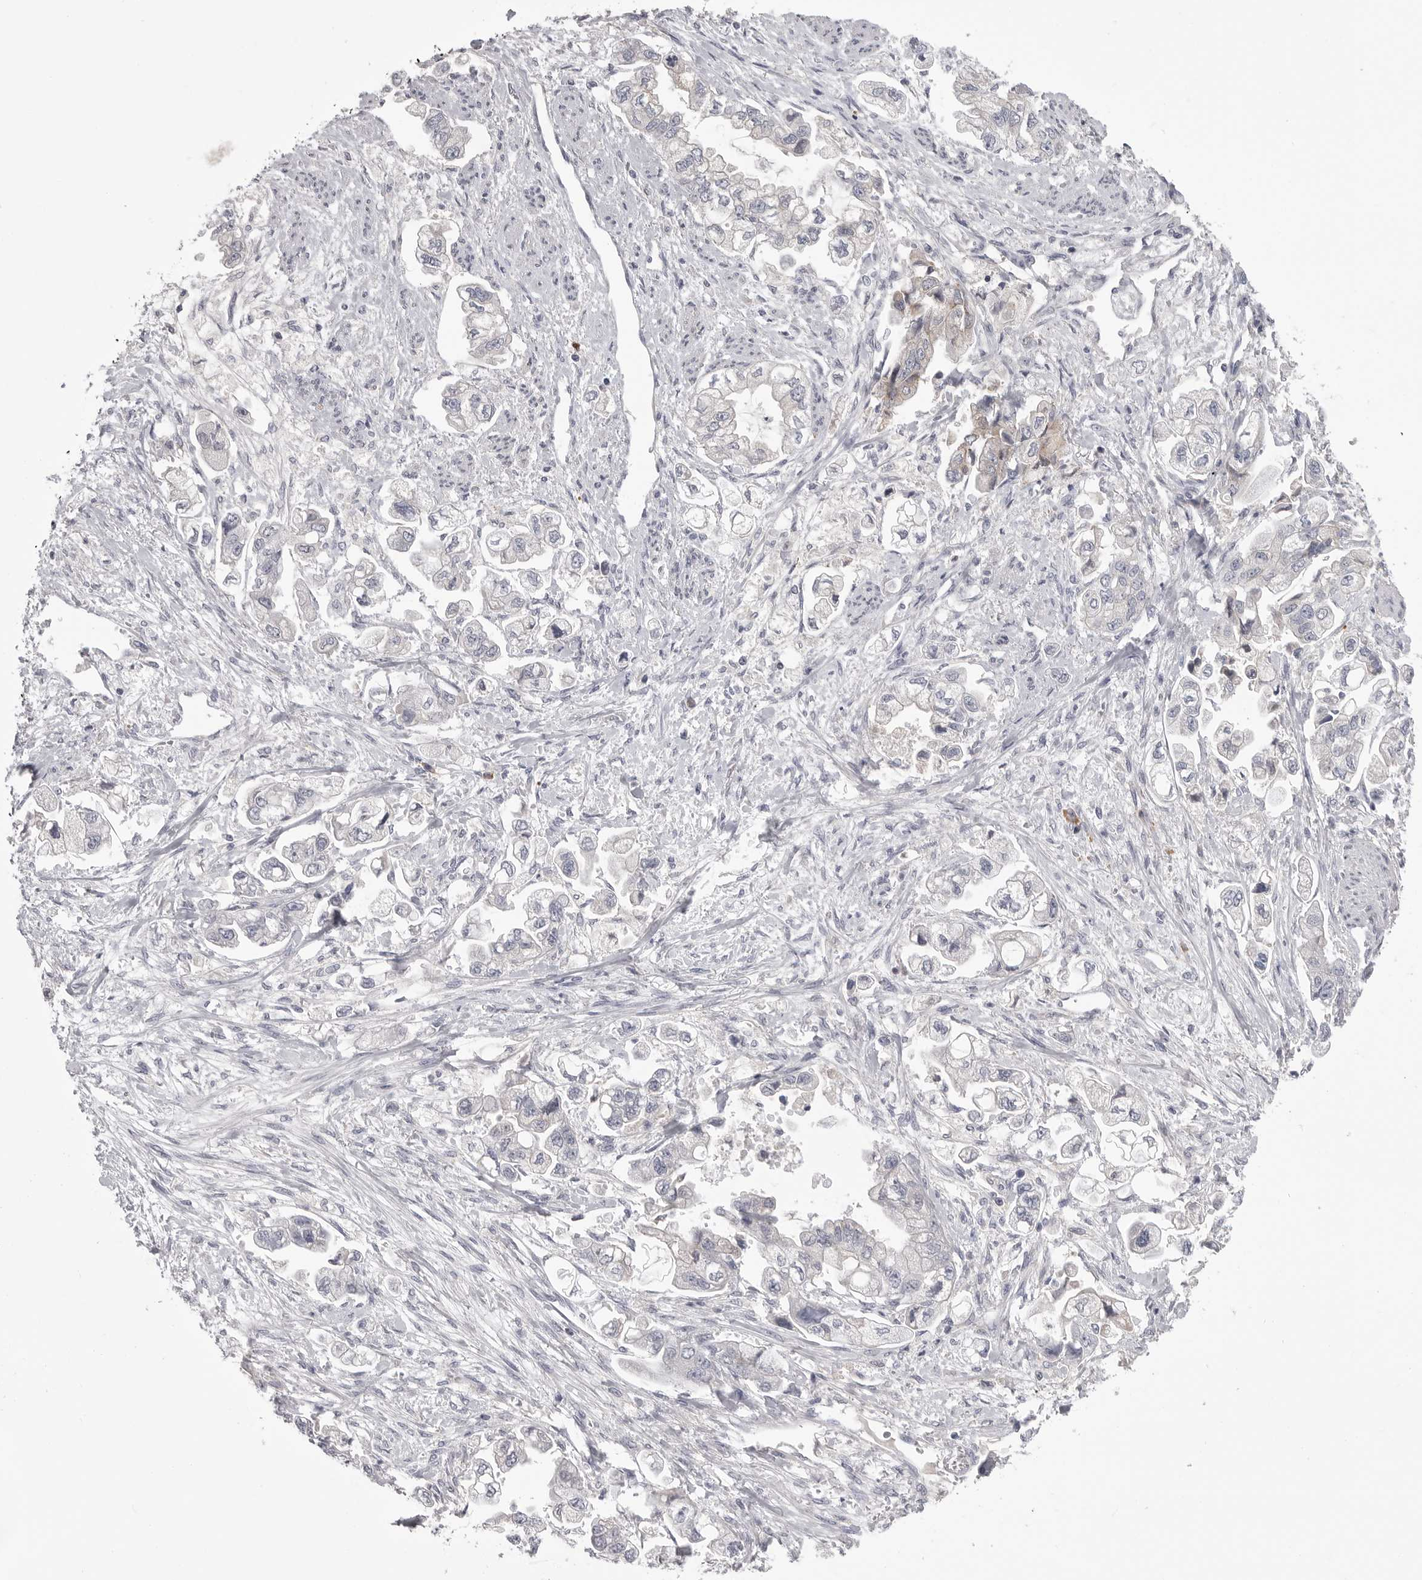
{"staining": {"intensity": "negative", "quantity": "none", "location": "none"}, "tissue": "stomach cancer", "cell_type": "Tumor cells", "image_type": "cancer", "snomed": [{"axis": "morphology", "description": "Adenocarcinoma, NOS"}, {"axis": "topography", "description": "Stomach"}], "caption": "A histopathology image of adenocarcinoma (stomach) stained for a protein displays no brown staining in tumor cells.", "gene": "FKBP2", "patient": {"sex": "male", "age": 62}}